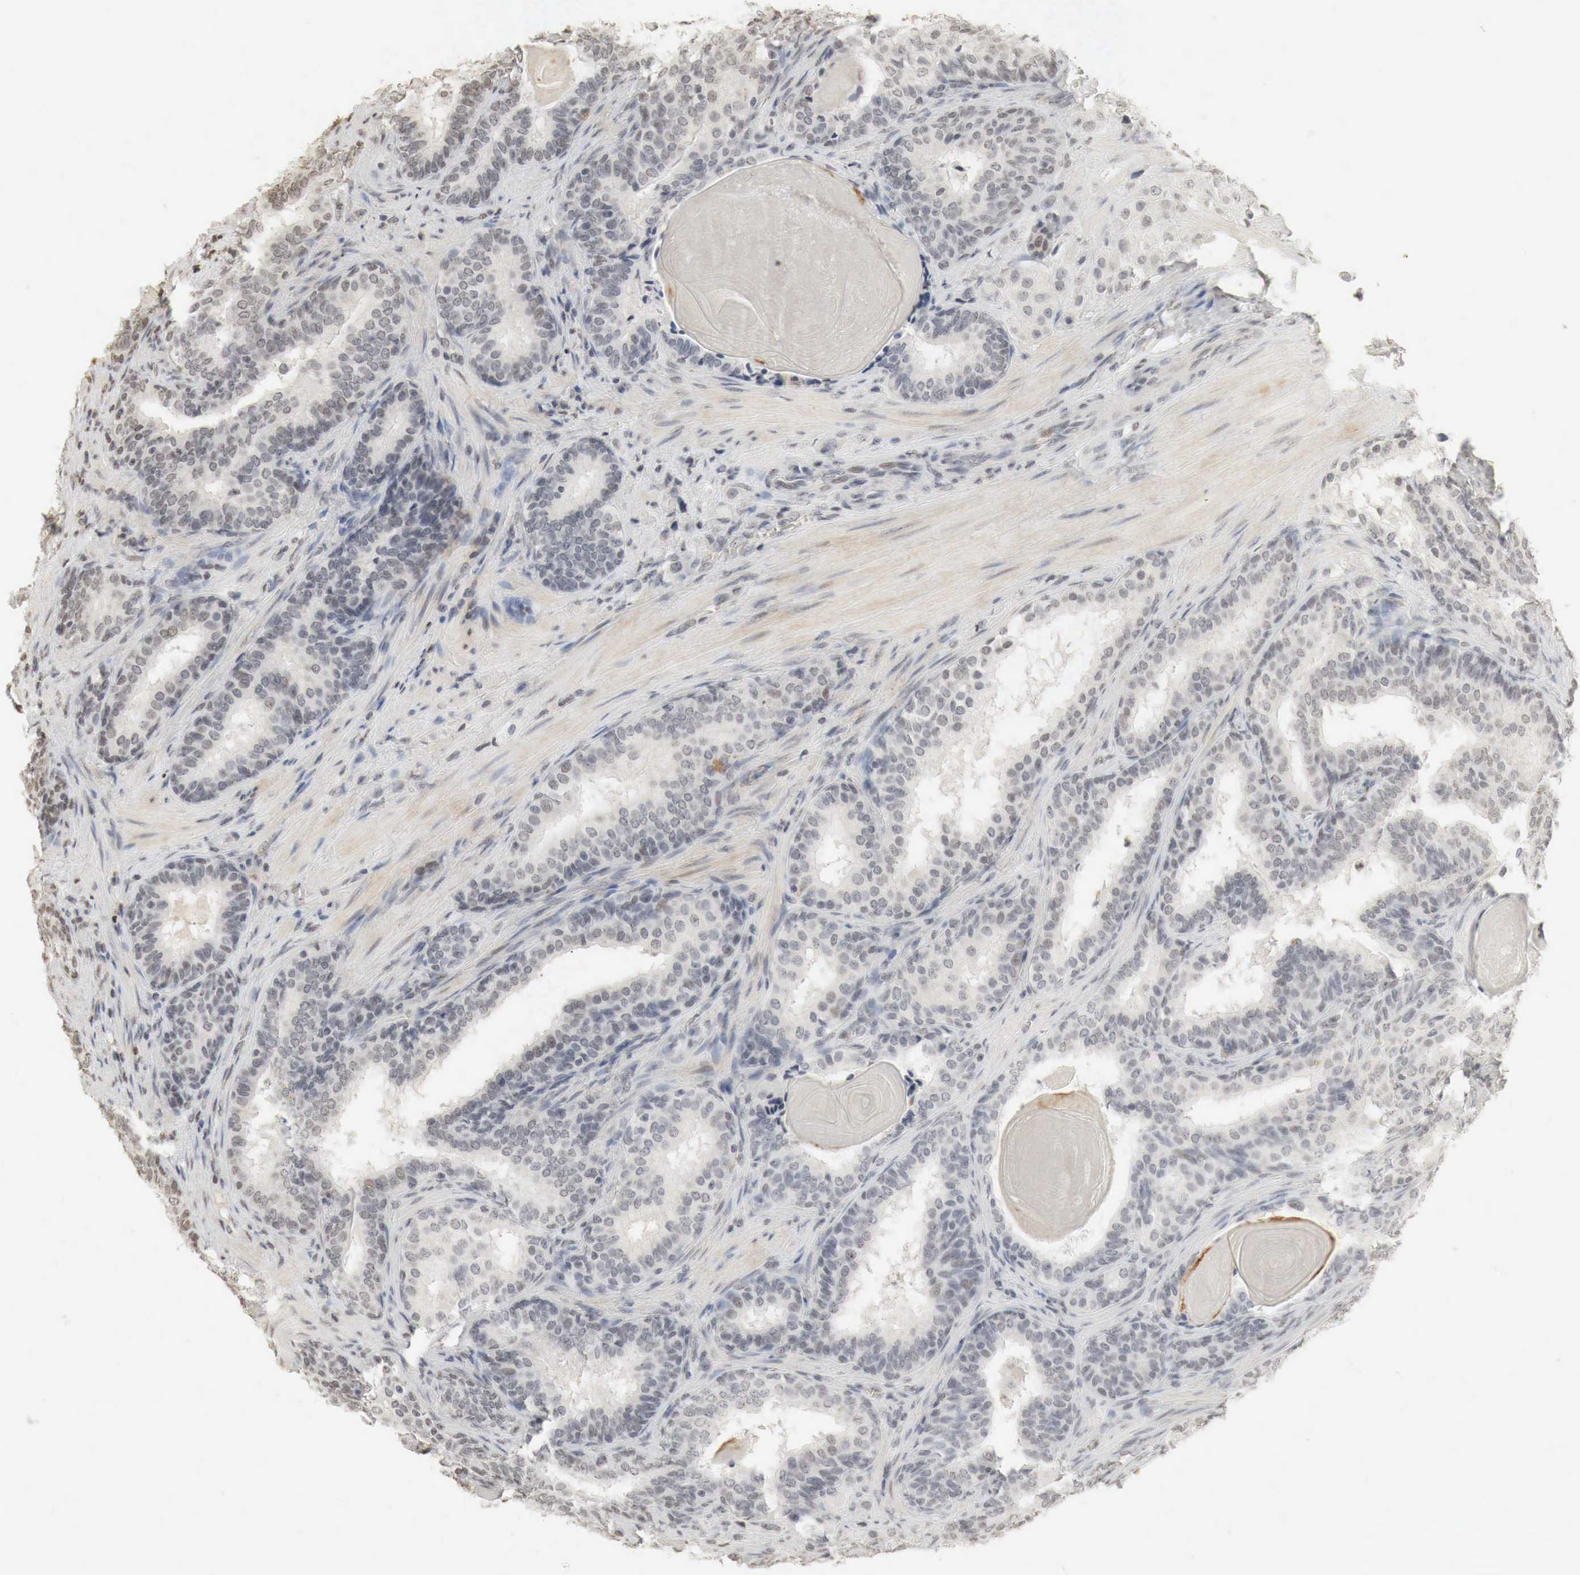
{"staining": {"intensity": "negative", "quantity": "none", "location": "none"}, "tissue": "prostate cancer", "cell_type": "Tumor cells", "image_type": "cancer", "snomed": [{"axis": "morphology", "description": "Adenocarcinoma, Medium grade"}, {"axis": "topography", "description": "Prostate"}], "caption": "The micrograph reveals no staining of tumor cells in prostate medium-grade adenocarcinoma.", "gene": "ERBB4", "patient": {"sex": "male", "age": 70}}